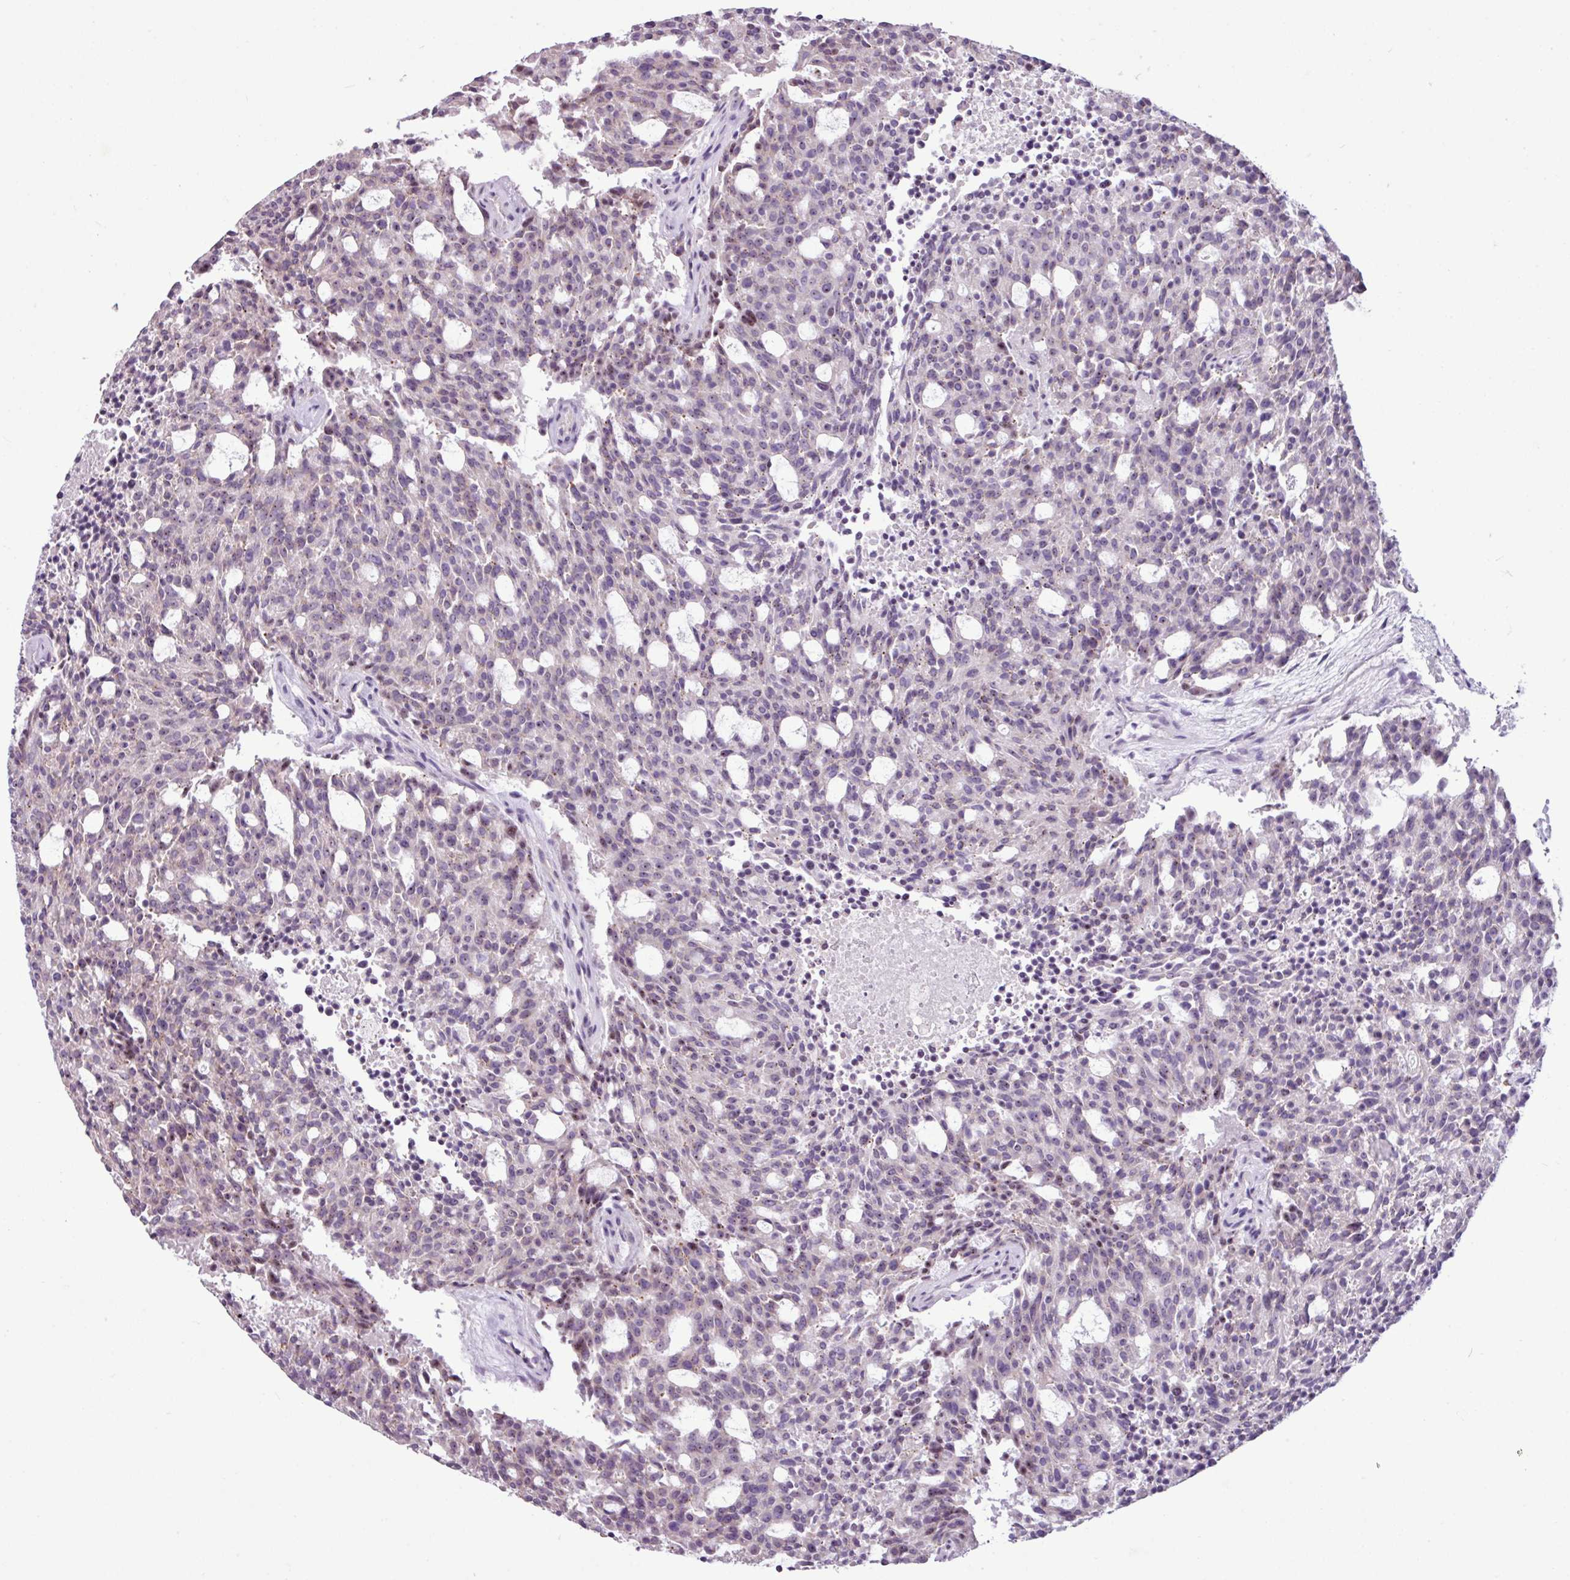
{"staining": {"intensity": "weak", "quantity": "<25%", "location": "nuclear"}, "tissue": "carcinoid", "cell_type": "Tumor cells", "image_type": "cancer", "snomed": [{"axis": "morphology", "description": "Carcinoid, malignant, NOS"}, {"axis": "topography", "description": "Pancreas"}], "caption": "Immunohistochemical staining of carcinoid reveals no significant positivity in tumor cells. Brightfield microscopy of immunohistochemistry (IHC) stained with DAB (brown) and hematoxylin (blue), captured at high magnification.", "gene": "UTP18", "patient": {"sex": "female", "age": 54}}